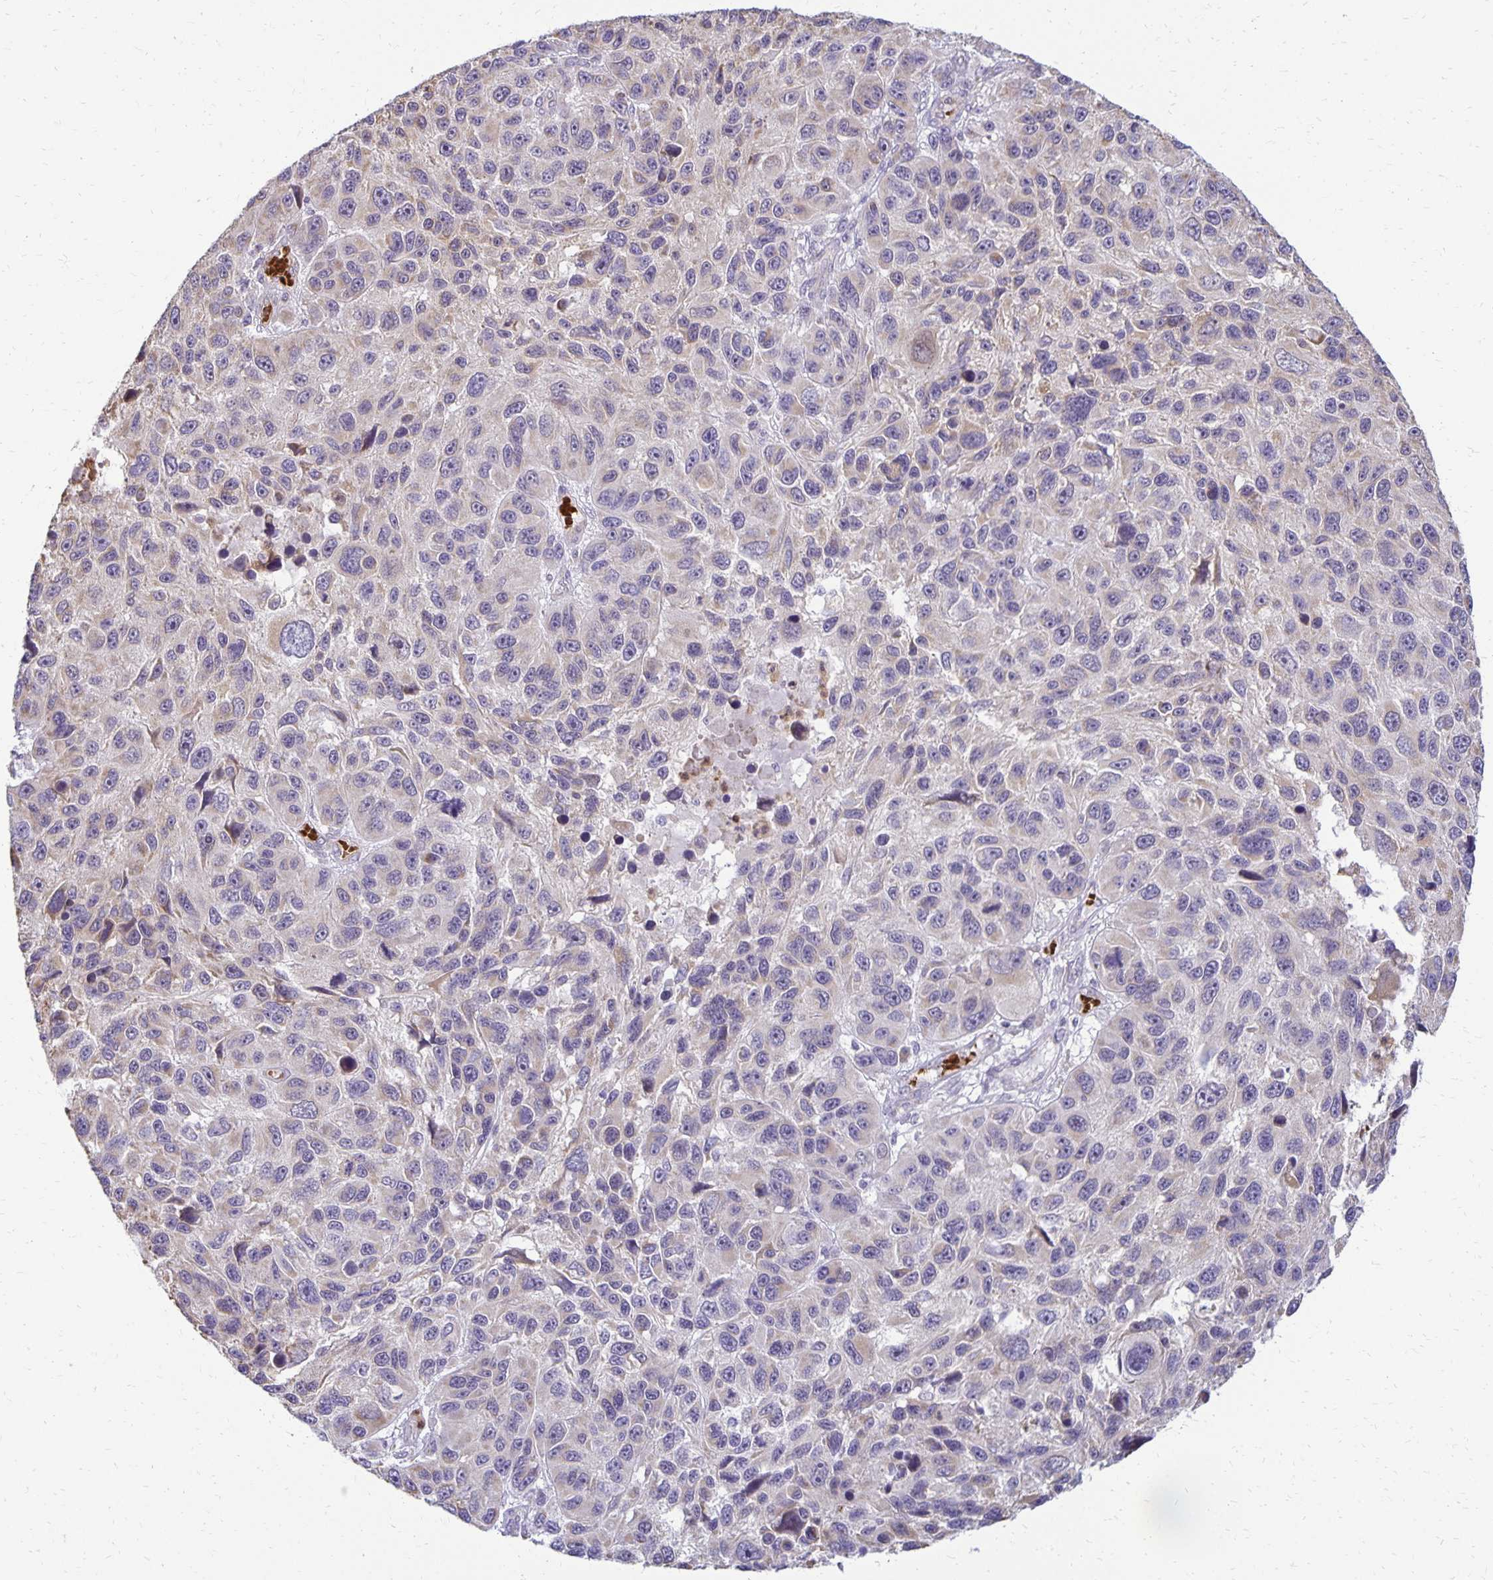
{"staining": {"intensity": "negative", "quantity": "none", "location": "none"}, "tissue": "melanoma", "cell_type": "Tumor cells", "image_type": "cancer", "snomed": [{"axis": "morphology", "description": "Malignant melanoma, NOS"}, {"axis": "topography", "description": "Skin"}], "caption": "This is an IHC histopathology image of human malignant melanoma. There is no staining in tumor cells.", "gene": "FN3K", "patient": {"sex": "male", "age": 53}}